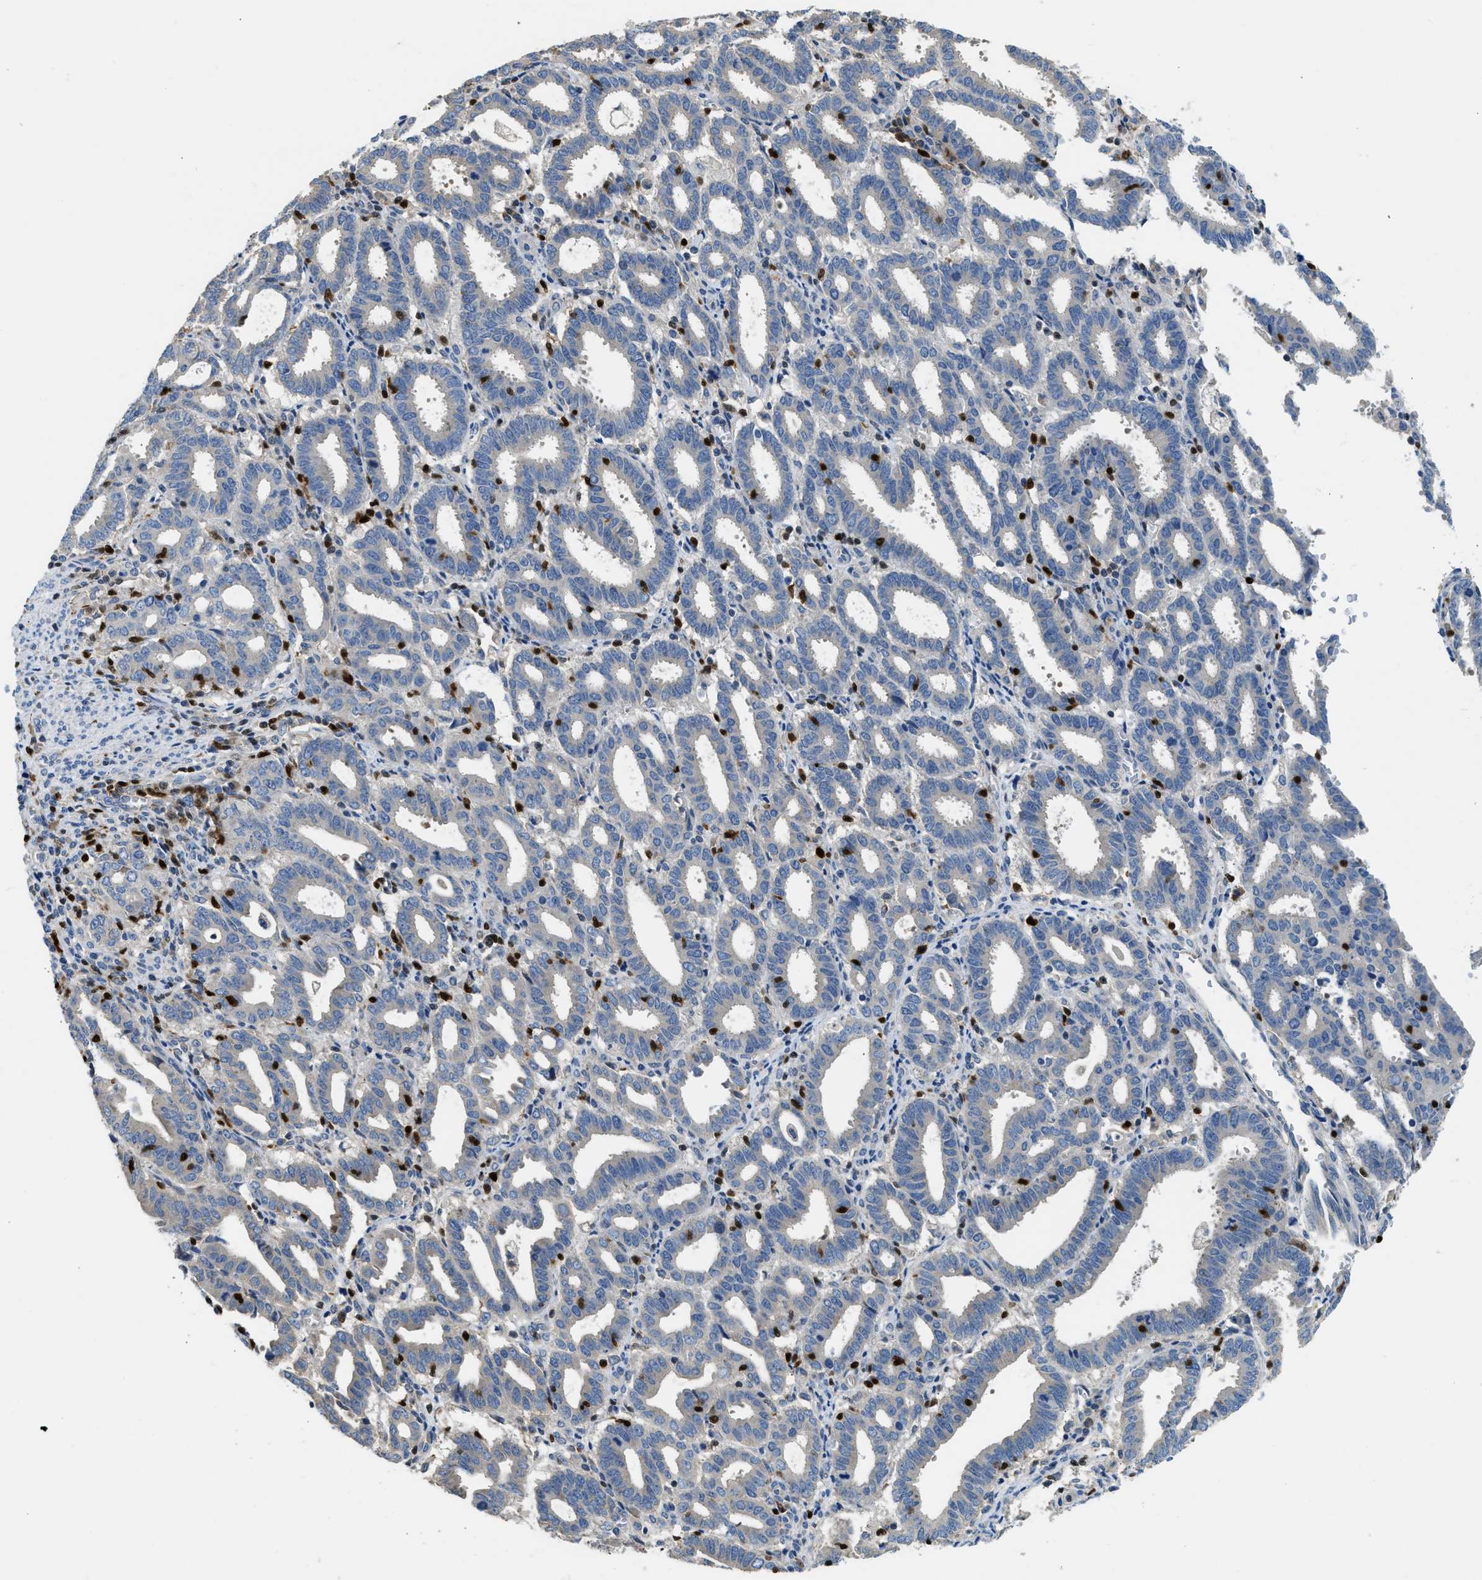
{"staining": {"intensity": "negative", "quantity": "none", "location": "none"}, "tissue": "endometrial cancer", "cell_type": "Tumor cells", "image_type": "cancer", "snomed": [{"axis": "morphology", "description": "Adenocarcinoma, NOS"}, {"axis": "topography", "description": "Uterus"}], "caption": "The IHC histopathology image has no significant expression in tumor cells of endometrial cancer (adenocarcinoma) tissue.", "gene": "TOX", "patient": {"sex": "female", "age": 83}}